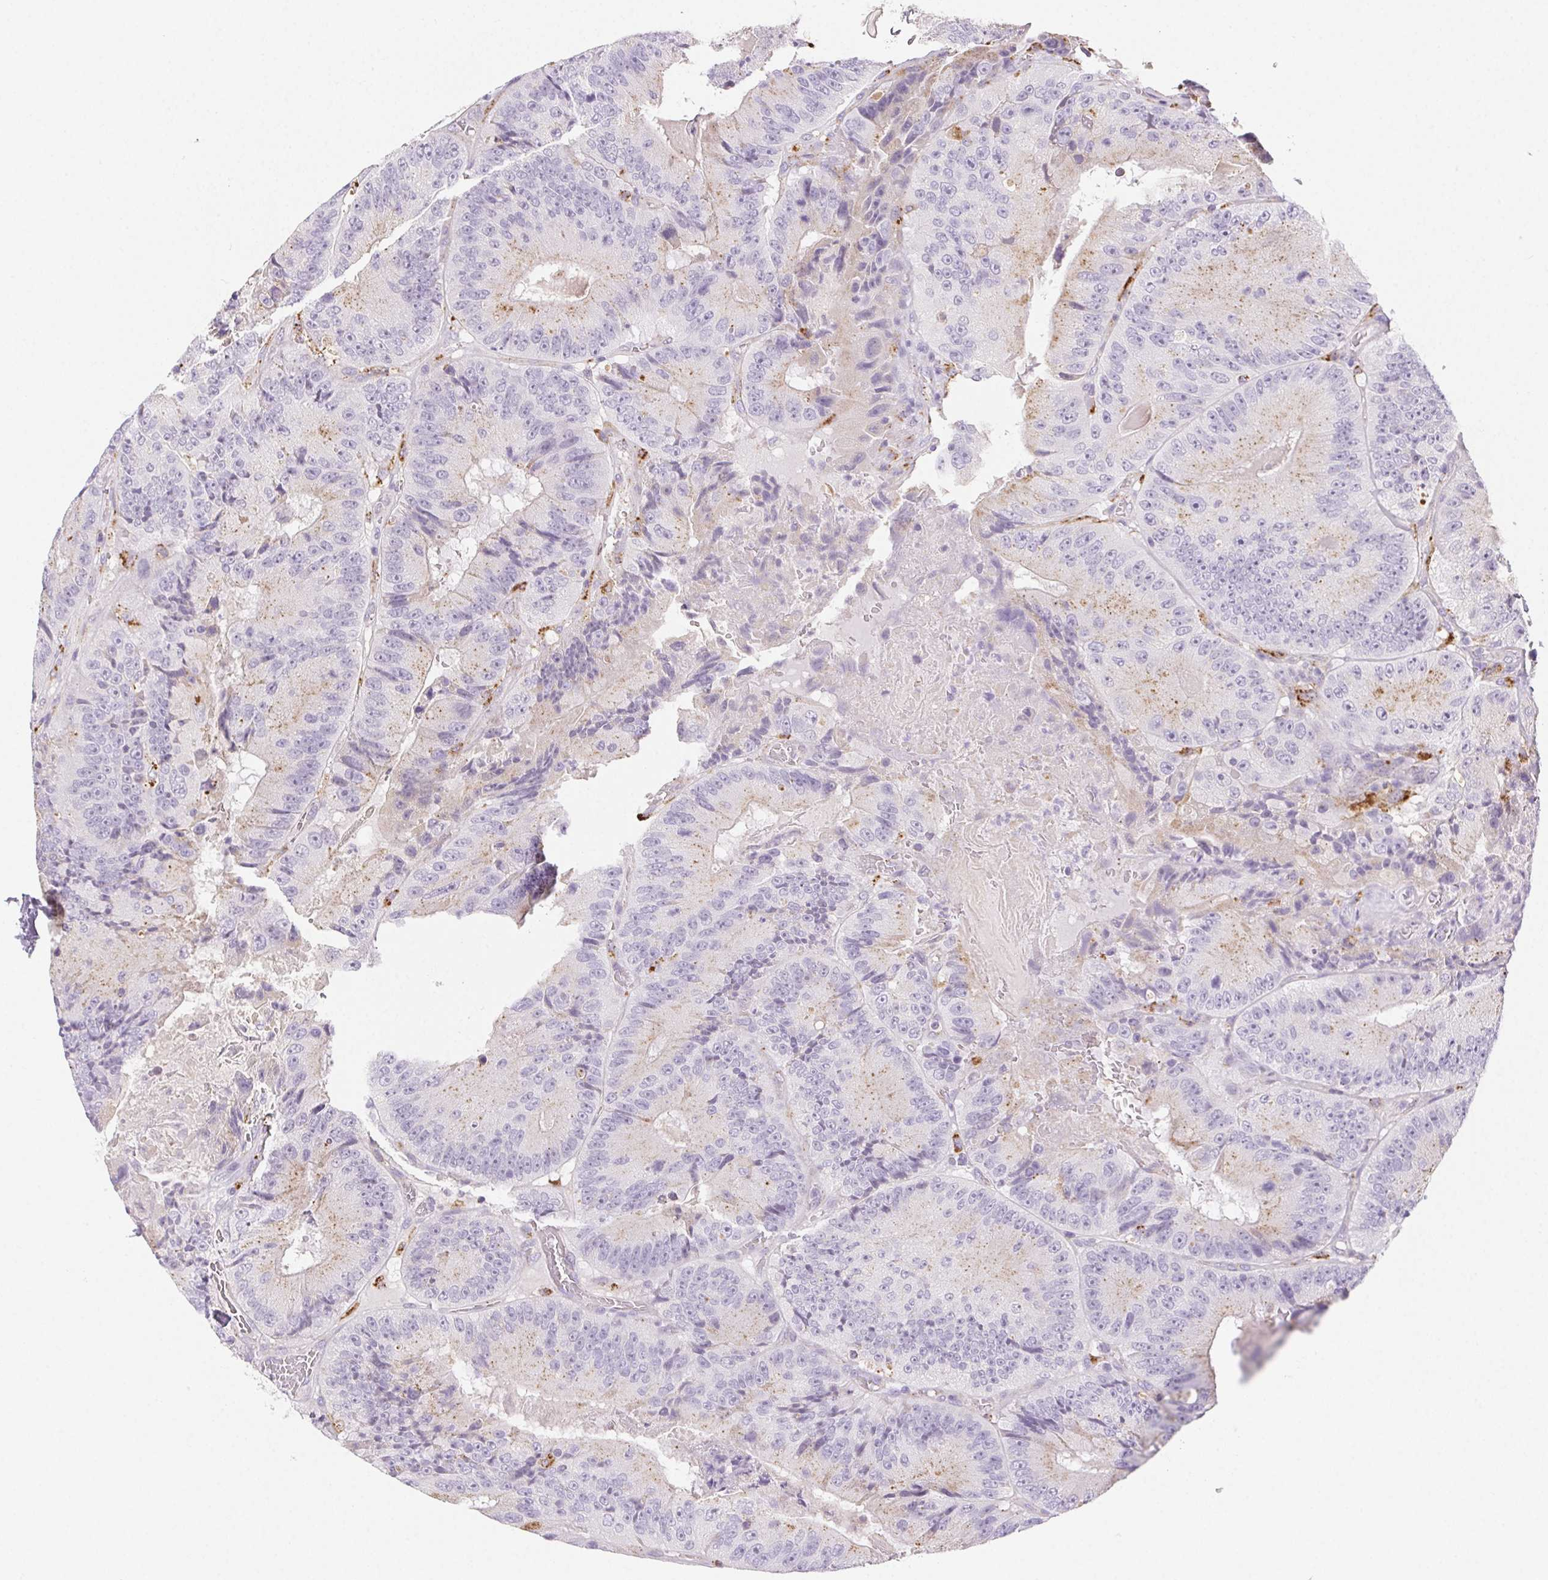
{"staining": {"intensity": "weak", "quantity": "<25%", "location": "cytoplasmic/membranous"}, "tissue": "colorectal cancer", "cell_type": "Tumor cells", "image_type": "cancer", "snomed": [{"axis": "morphology", "description": "Adenocarcinoma, NOS"}, {"axis": "topography", "description": "Colon"}], "caption": "There is no significant positivity in tumor cells of adenocarcinoma (colorectal).", "gene": "LIPA", "patient": {"sex": "female", "age": 86}}